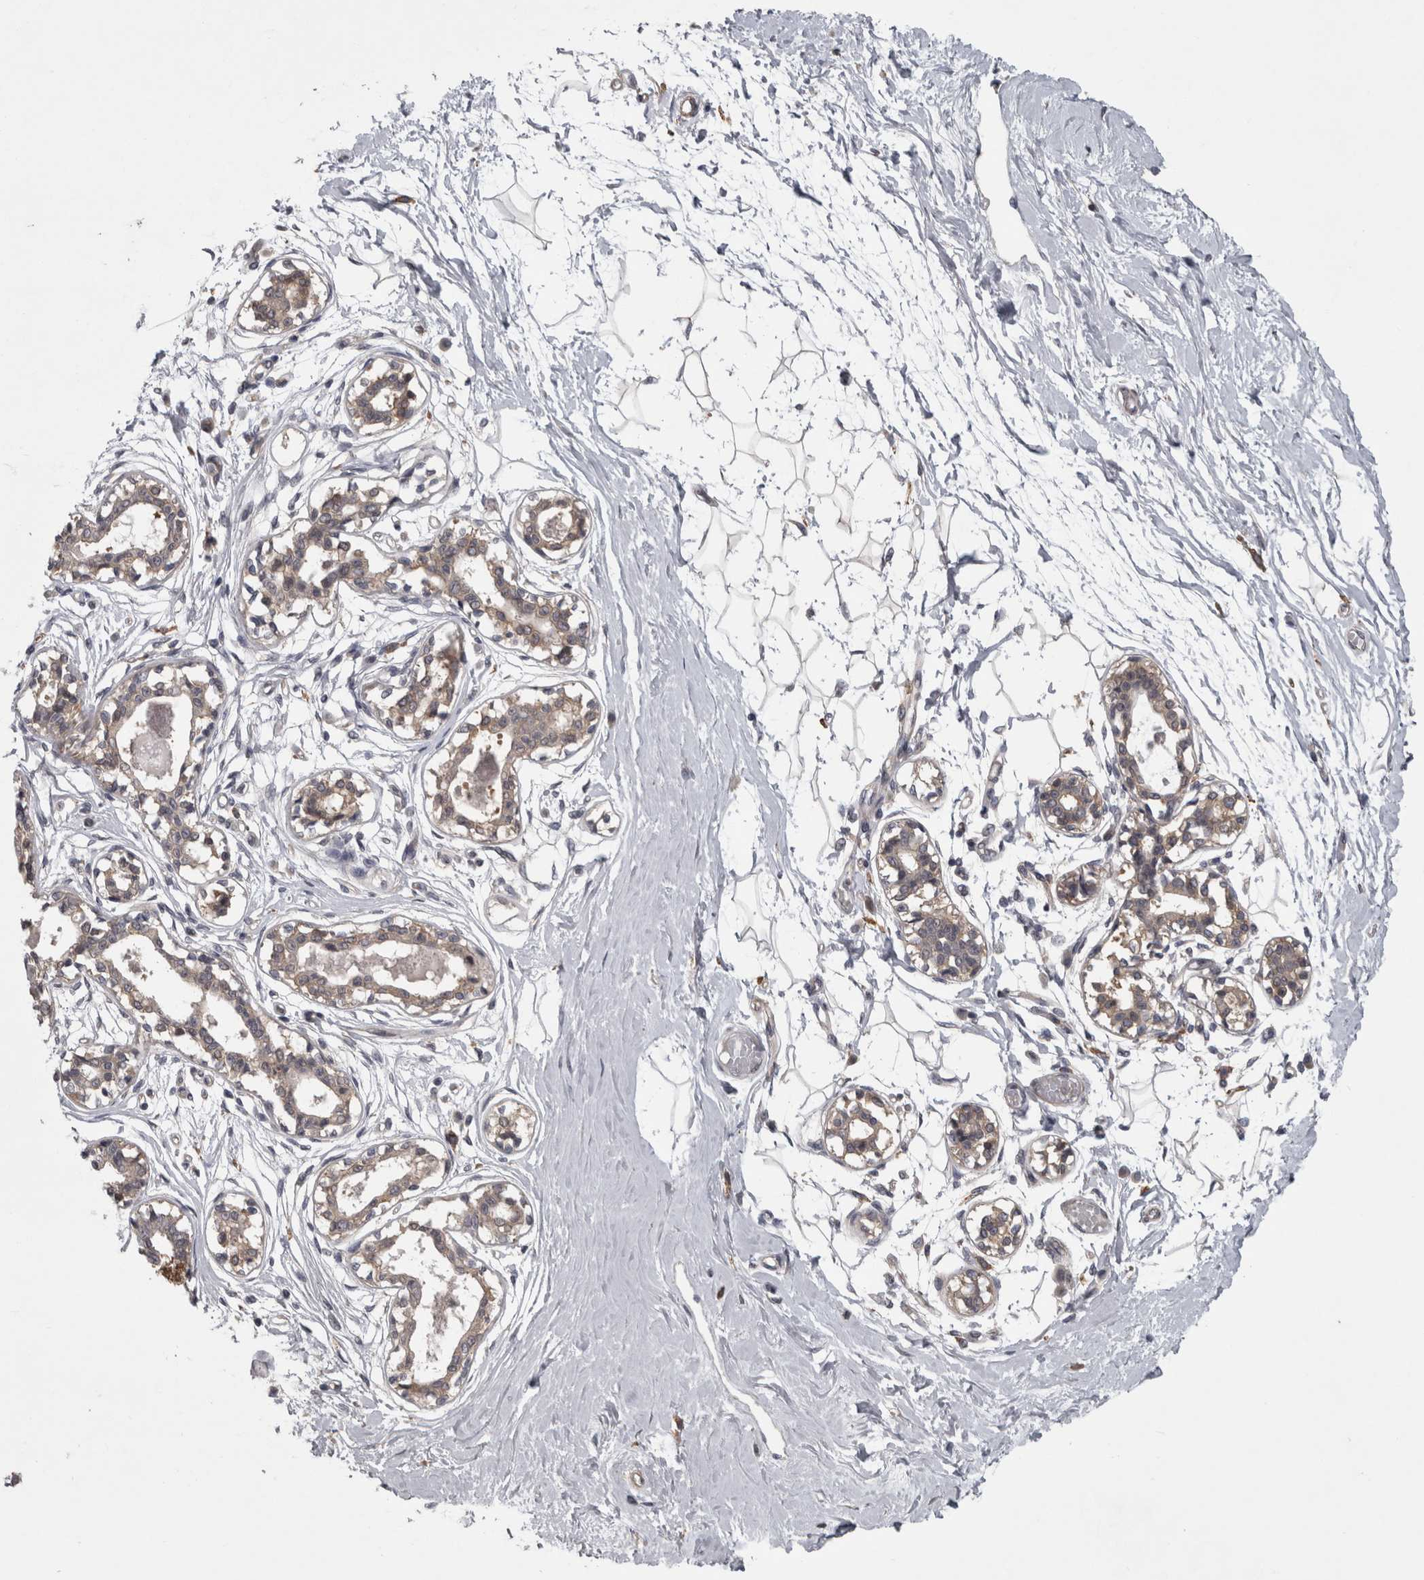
{"staining": {"intensity": "negative", "quantity": "none", "location": "none"}, "tissue": "breast", "cell_type": "Adipocytes", "image_type": "normal", "snomed": [{"axis": "morphology", "description": "Normal tissue, NOS"}, {"axis": "topography", "description": "Breast"}], "caption": "Adipocytes show no significant protein expression in normal breast.", "gene": "PRKCI", "patient": {"sex": "female", "age": 45}}